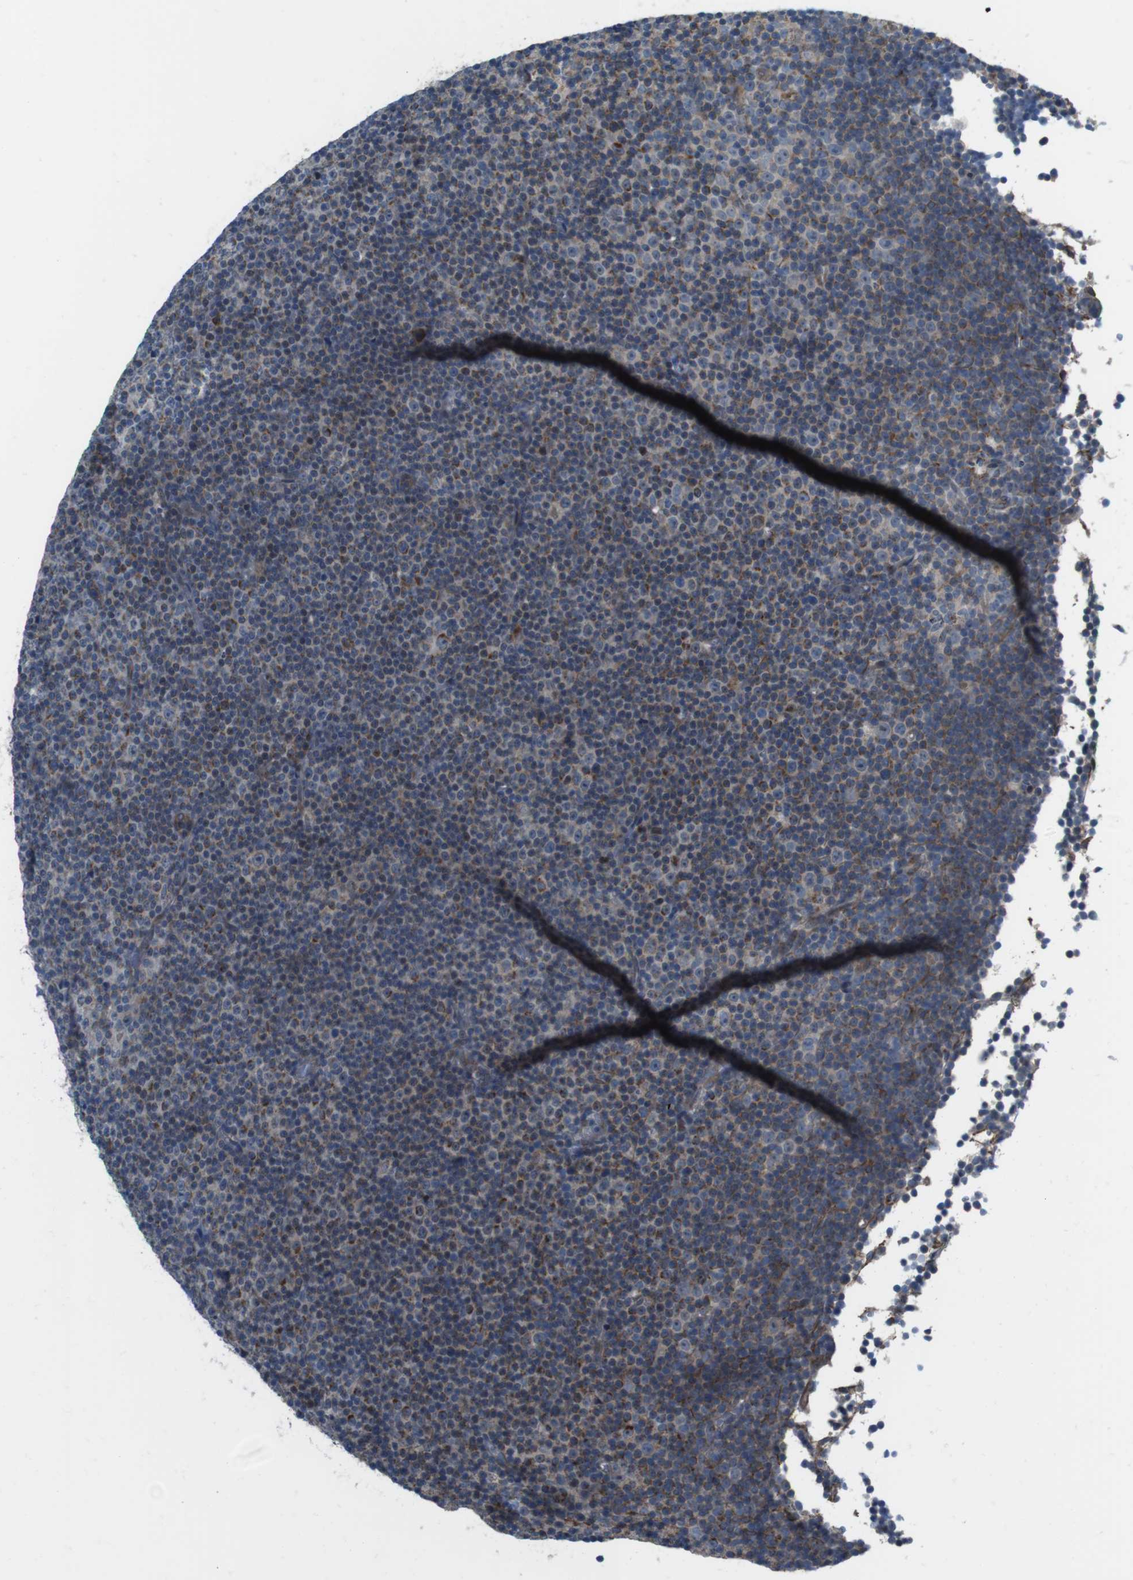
{"staining": {"intensity": "weak", "quantity": ">75%", "location": "cytoplasmic/membranous"}, "tissue": "lymphoma", "cell_type": "Tumor cells", "image_type": "cancer", "snomed": [{"axis": "morphology", "description": "Malignant lymphoma, non-Hodgkin's type, Low grade"}, {"axis": "topography", "description": "Lymph node"}], "caption": "About >75% of tumor cells in lymphoma demonstrate weak cytoplasmic/membranous protein staining as visualized by brown immunohistochemical staining.", "gene": "FAM174B", "patient": {"sex": "female", "age": 67}}